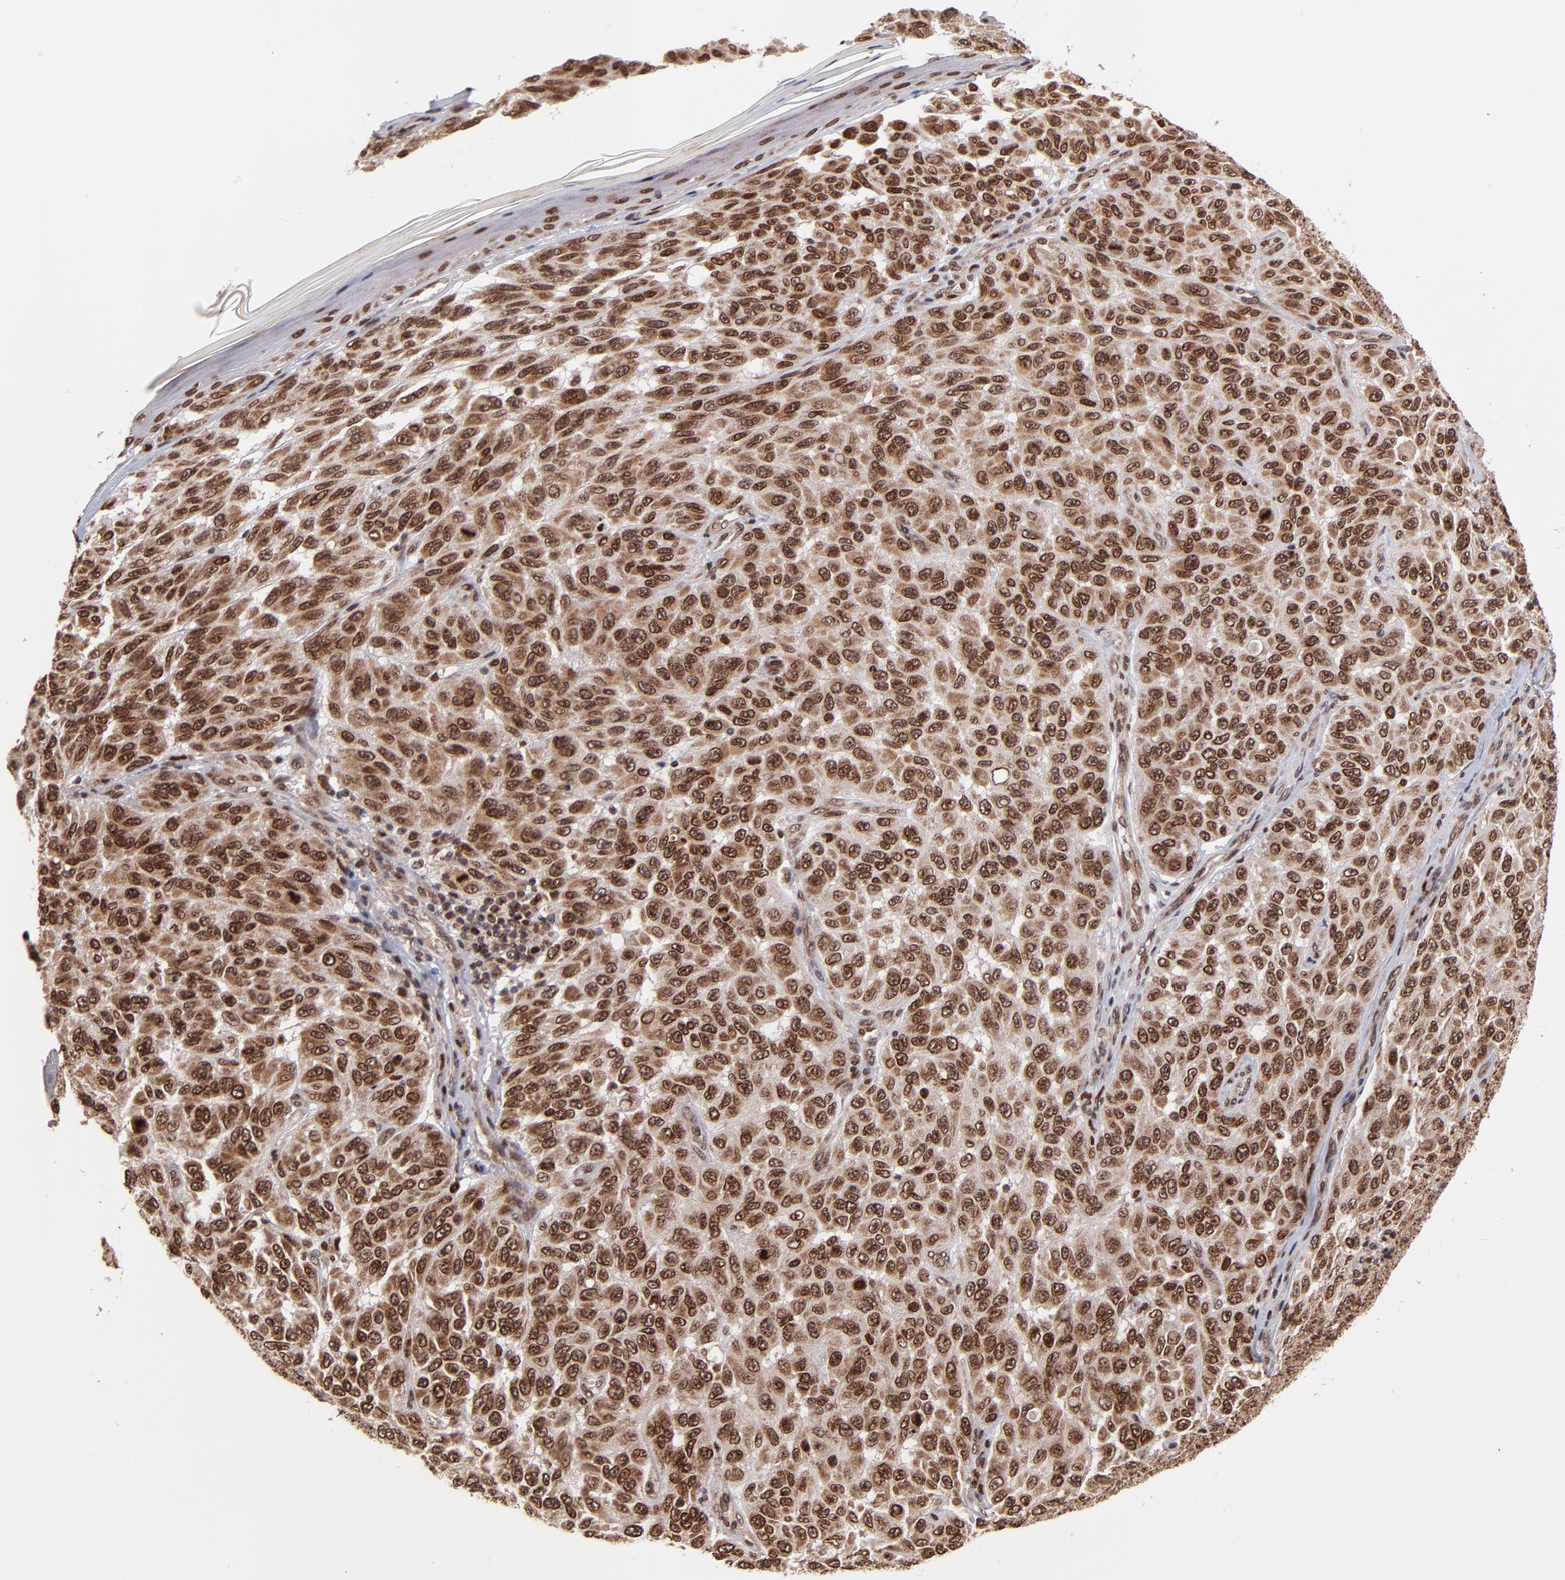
{"staining": {"intensity": "moderate", "quantity": ">75%", "location": "cytoplasmic/membranous,nuclear"}, "tissue": "melanoma", "cell_type": "Tumor cells", "image_type": "cancer", "snomed": [{"axis": "morphology", "description": "Malignant melanoma, NOS"}, {"axis": "topography", "description": "Skin"}], "caption": "Malignant melanoma stained for a protein displays moderate cytoplasmic/membranous and nuclear positivity in tumor cells.", "gene": "TOP1MT", "patient": {"sex": "male", "age": 30}}